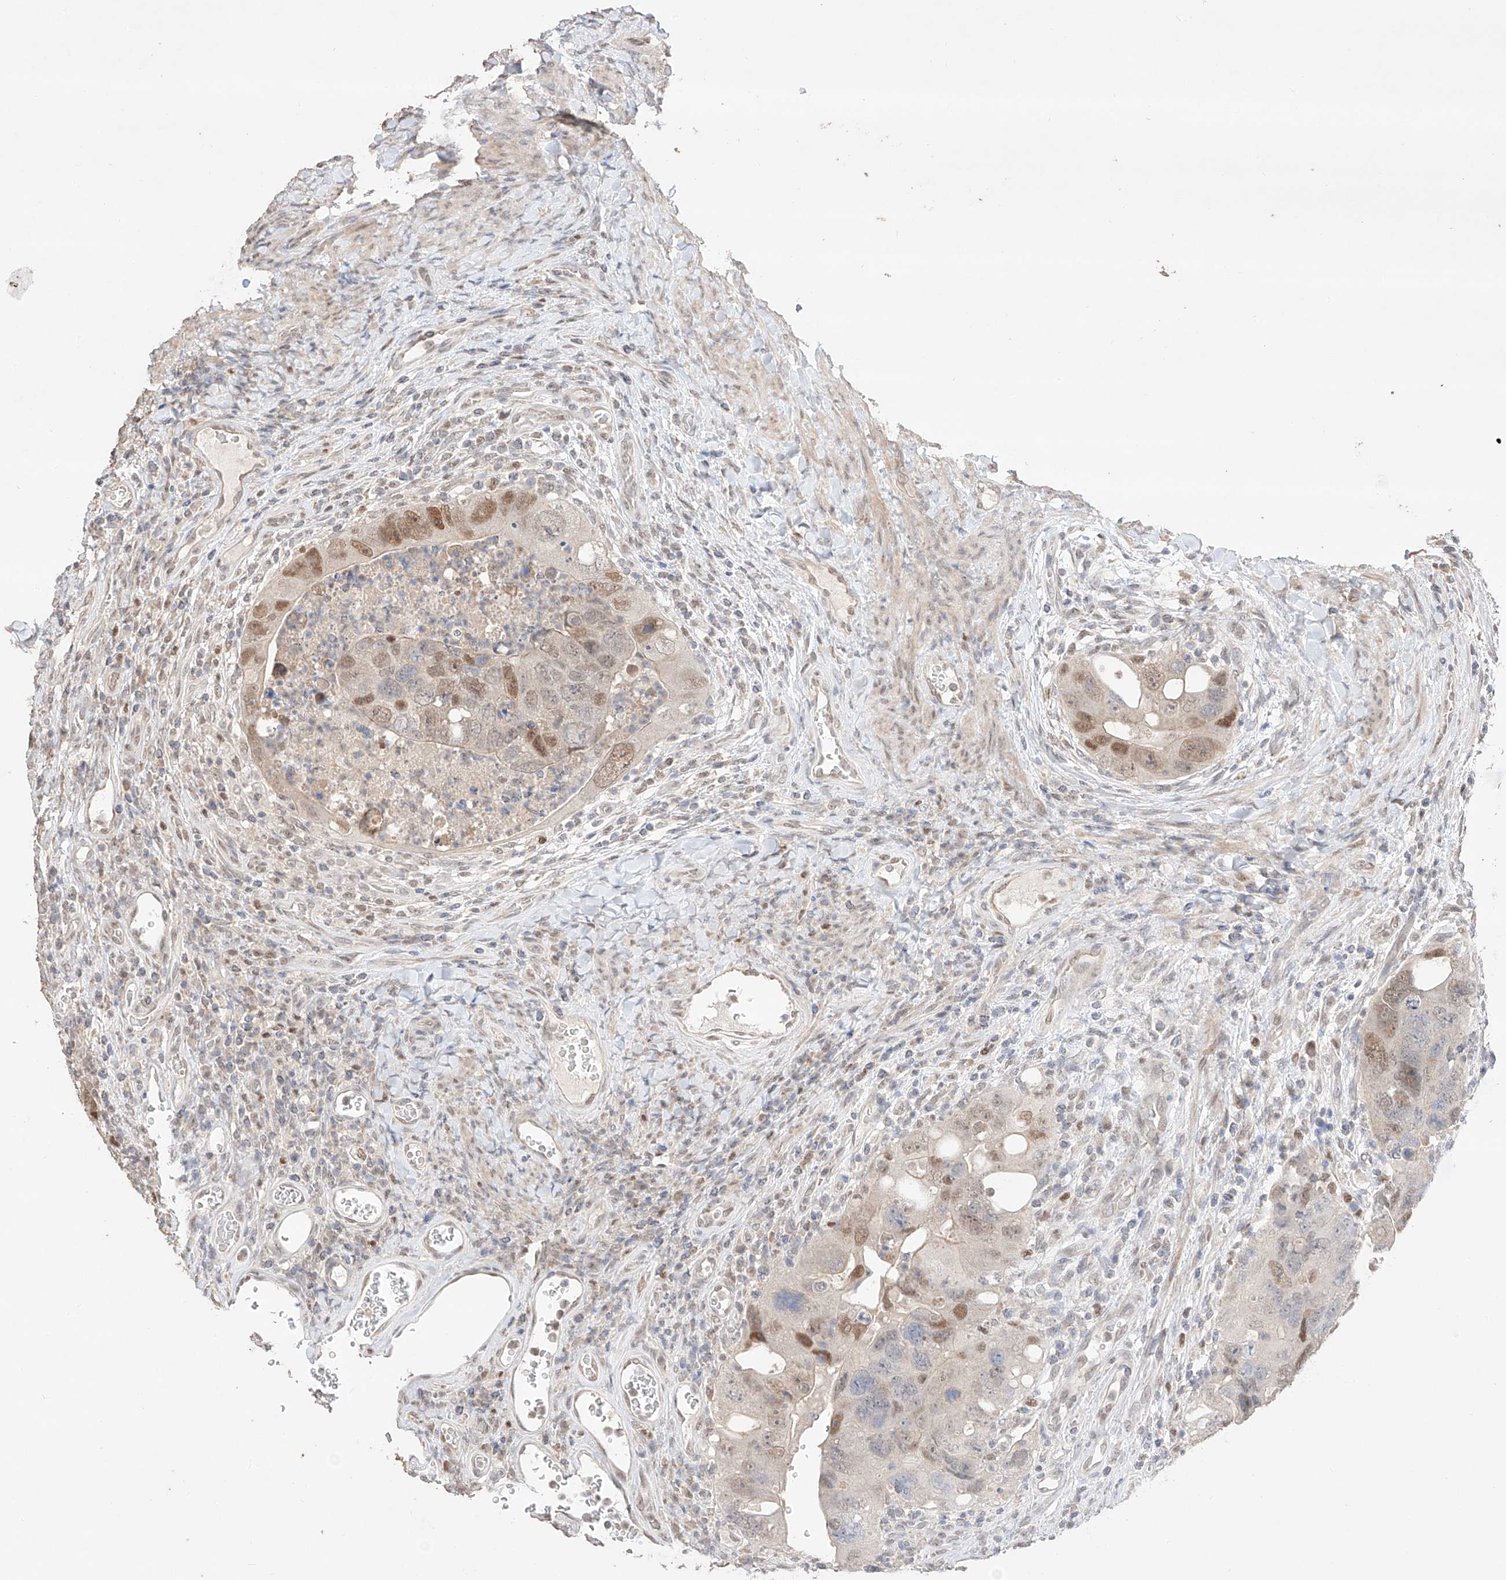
{"staining": {"intensity": "moderate", "quantity": "25%-75%", "location": "nuclear"}, "tissue": "colorectal cancer", "cell_type": "Tumor cells", "image_type": "cancer", "snomed": [{"axis": "morphology", "description": "Adenocarcinoma, NOS"}, {"axis": "topography", "description": "Rectum"}], "caption": "There is medium levels of moderate nuclear staining in tumor cells of colorectal adenocarcinoma, as demonstrated by immunohistochemical staining (brown color).", "gene": "APIP", "patient": {"sex": "male", "age": 59}}